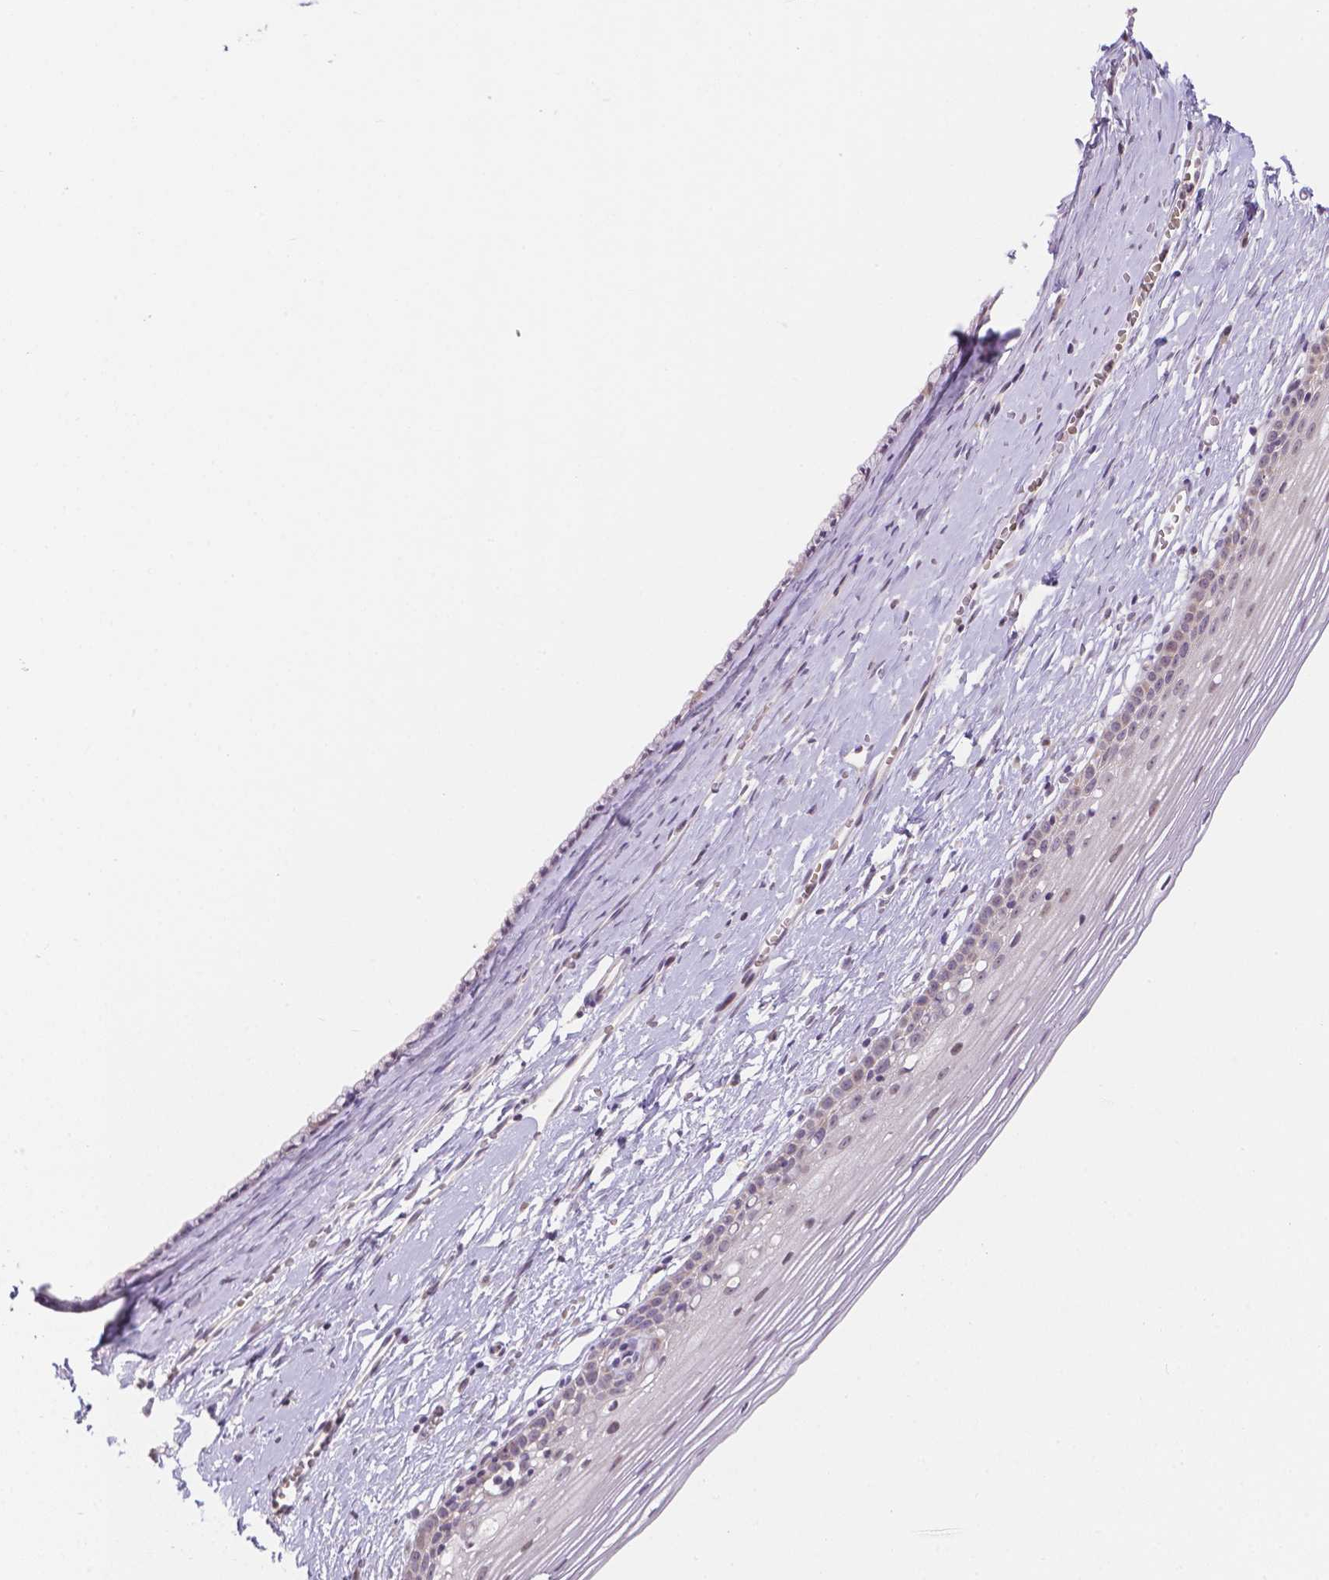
{"staining": {"intensity": "weak", "quantity": "<25%", "location": "cytoplasmic/membranous"}, "tissue": "cervix", "cell_type": "Glandular cells", "image_type": "normal", "snomed": [{"axis": "morphology", "description": "Normal tissue, NOS"}, {"axis": "topography", "description": "Cervix"}], "caption": "This is an immunohistochemistry histopathology image of benign human cervix. There is no staining in glandular cells.", "gene": "ZNF280B", "patient": {"sex": "female", "age": 40}}